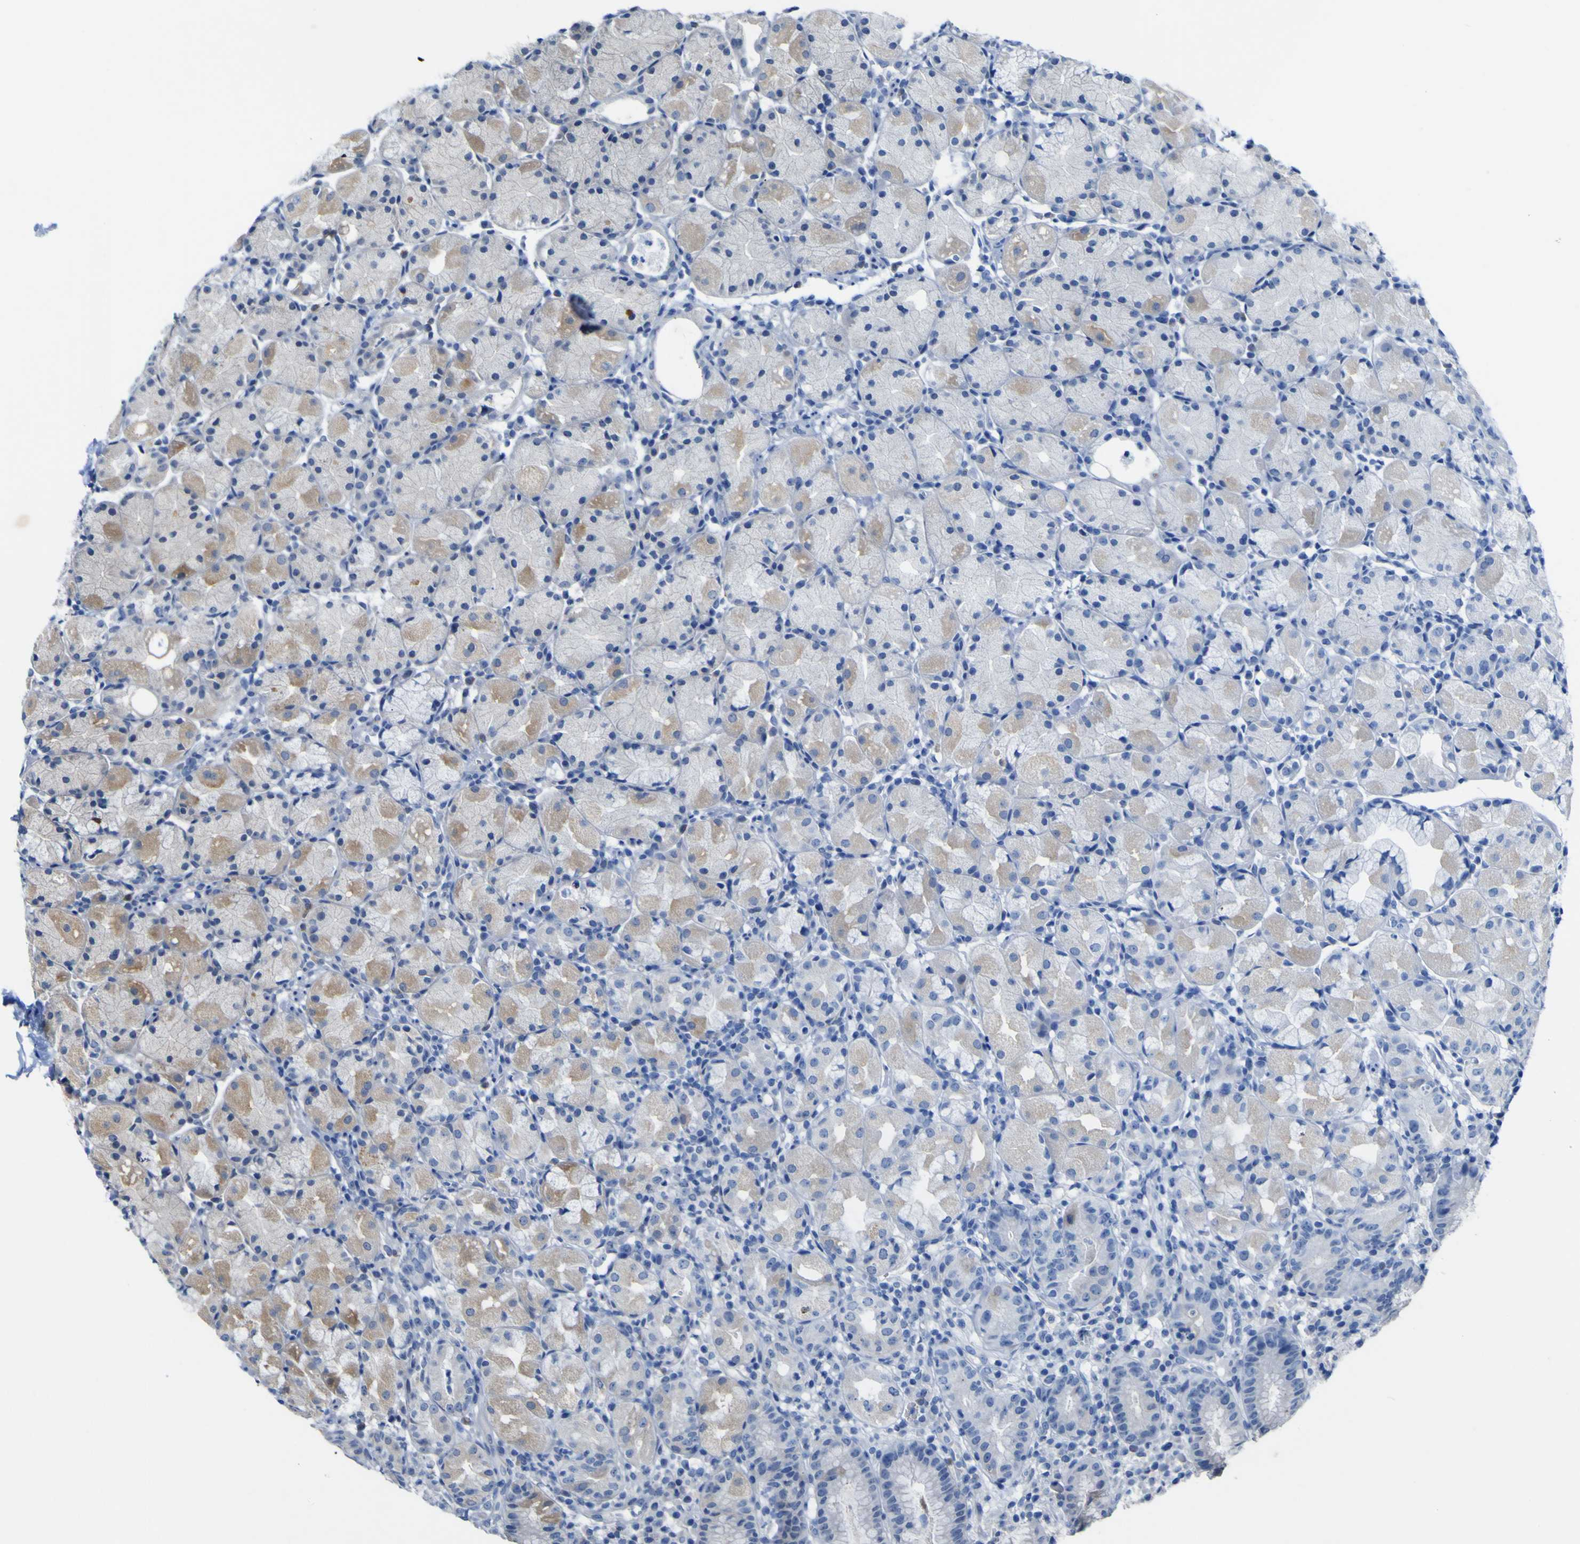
{"staining": {"intensity": "weak", "quantity": "25%-75%", "location": "cytoplasmic/membranous"}, "tissue": "stomach", "cell_type": "Glandular cells", "image_type": "normal", "snomed": [{"axis": "morphology", "description": "Normal tissue, NOS"}, {"axis": "topography", "description": "Stomach"}, {"axis": "topography", "description": "Stomach, lower"}], "caption": "Immunohistochemical staining of benign human stomach demonstrates low levels of weak cytoplasmic/membranous expression in about 25%-75% of glandular cells. The staining was performed using DAB, with brown indicating positive protein expression. Nuclei are stained blue with hematoxylin.", "gene": "NAV1", "patient": {"sex": "female", "age": 75}}